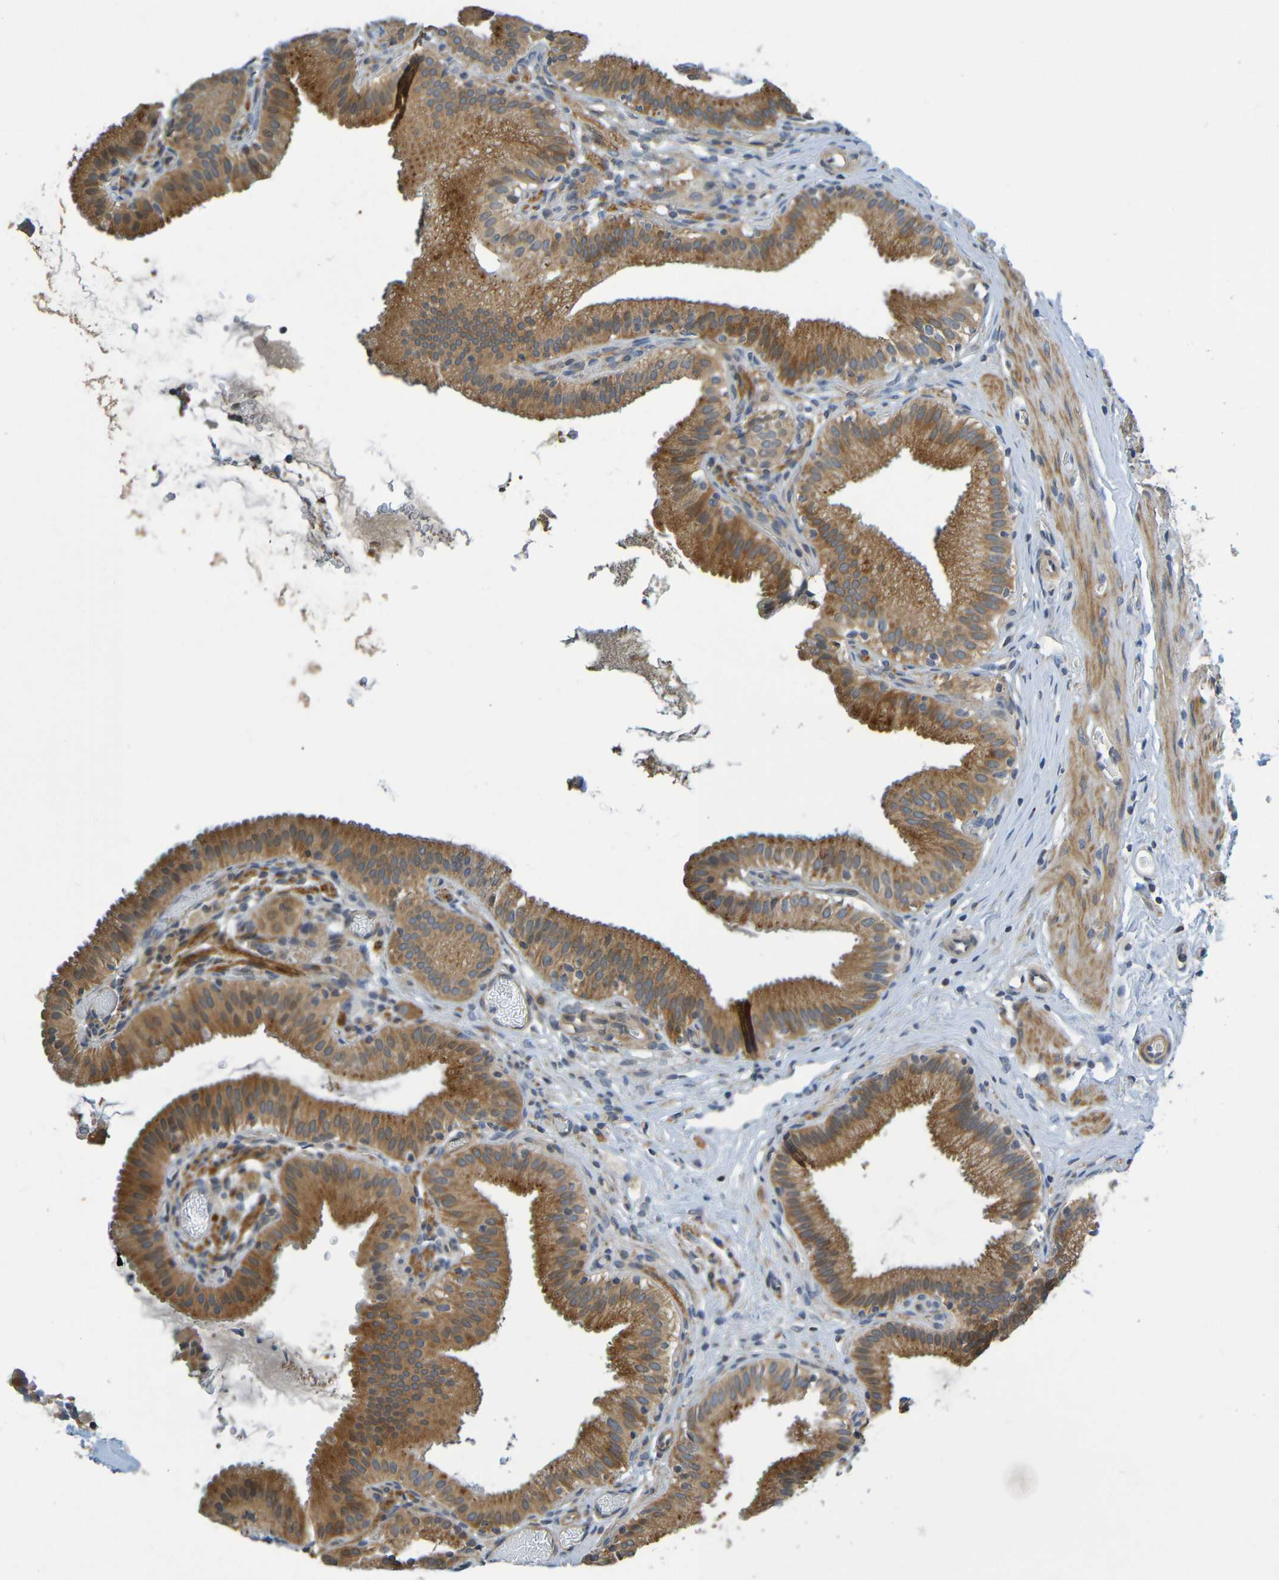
{"staining": {"intensity": "moderate", "quantity": ">75%", "location": "cytoplasmic/membranous"}, "tissue": "gallbladder", "cell_type": "Glandular cells", "image_type": "normal", "snomed": [{"axis": "morphology", "description": "Normal tissue, NOS"}, {"axis": "topography", "description": "Gallbladder"}], "caption": "High-power microscopy captured an IHC image of normal gallbladder, revealing moderate cytoplasmic/membranous positivity in about >75% of glandular cells.", "gene": "CYP4F2", "patient": {"sex": "male", "age": 54}}